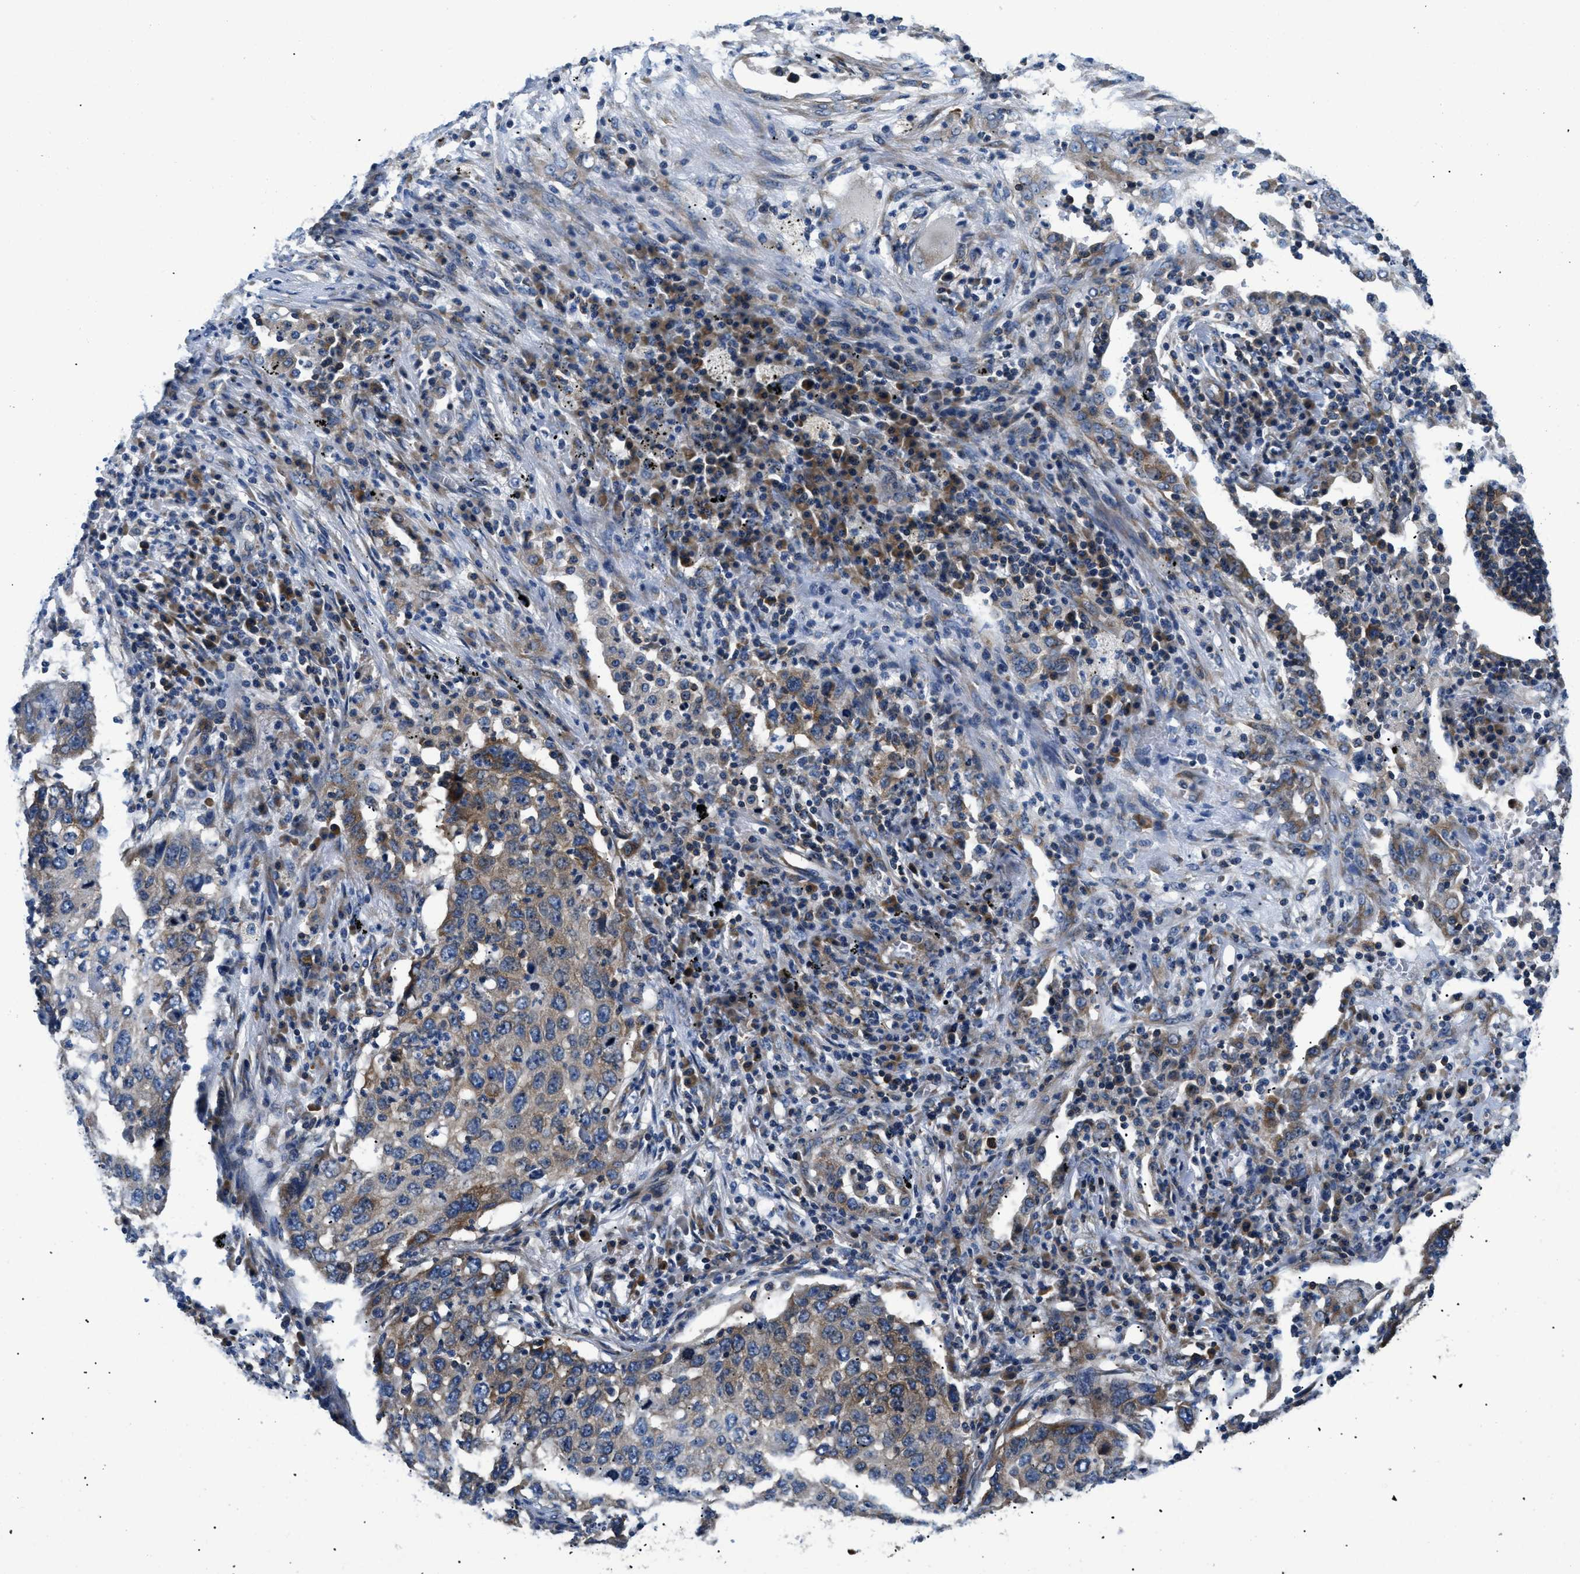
{"staining": {"intensity": "moderate", "quantity": ">75%", "location": "cytoplasmic/membranous"}, "tissue": "lung cancer", "cell_type": "Tumor cells", "image_type": "cancer", "snomed": [{"axis": "morphology", "description": "Squamous cell carcinoma, NOS"}, {"axis": "topography", "description": "Lung"}], "caption": "Squamous cell carcinoma (lung) was stained to show a protein in brown. There is medium levels of moderate cytoplasmic/membranous positivity in about >75% of tumor cells.", "gene": "ABCF1", "patient": {"sex": "female", "age": 63}}